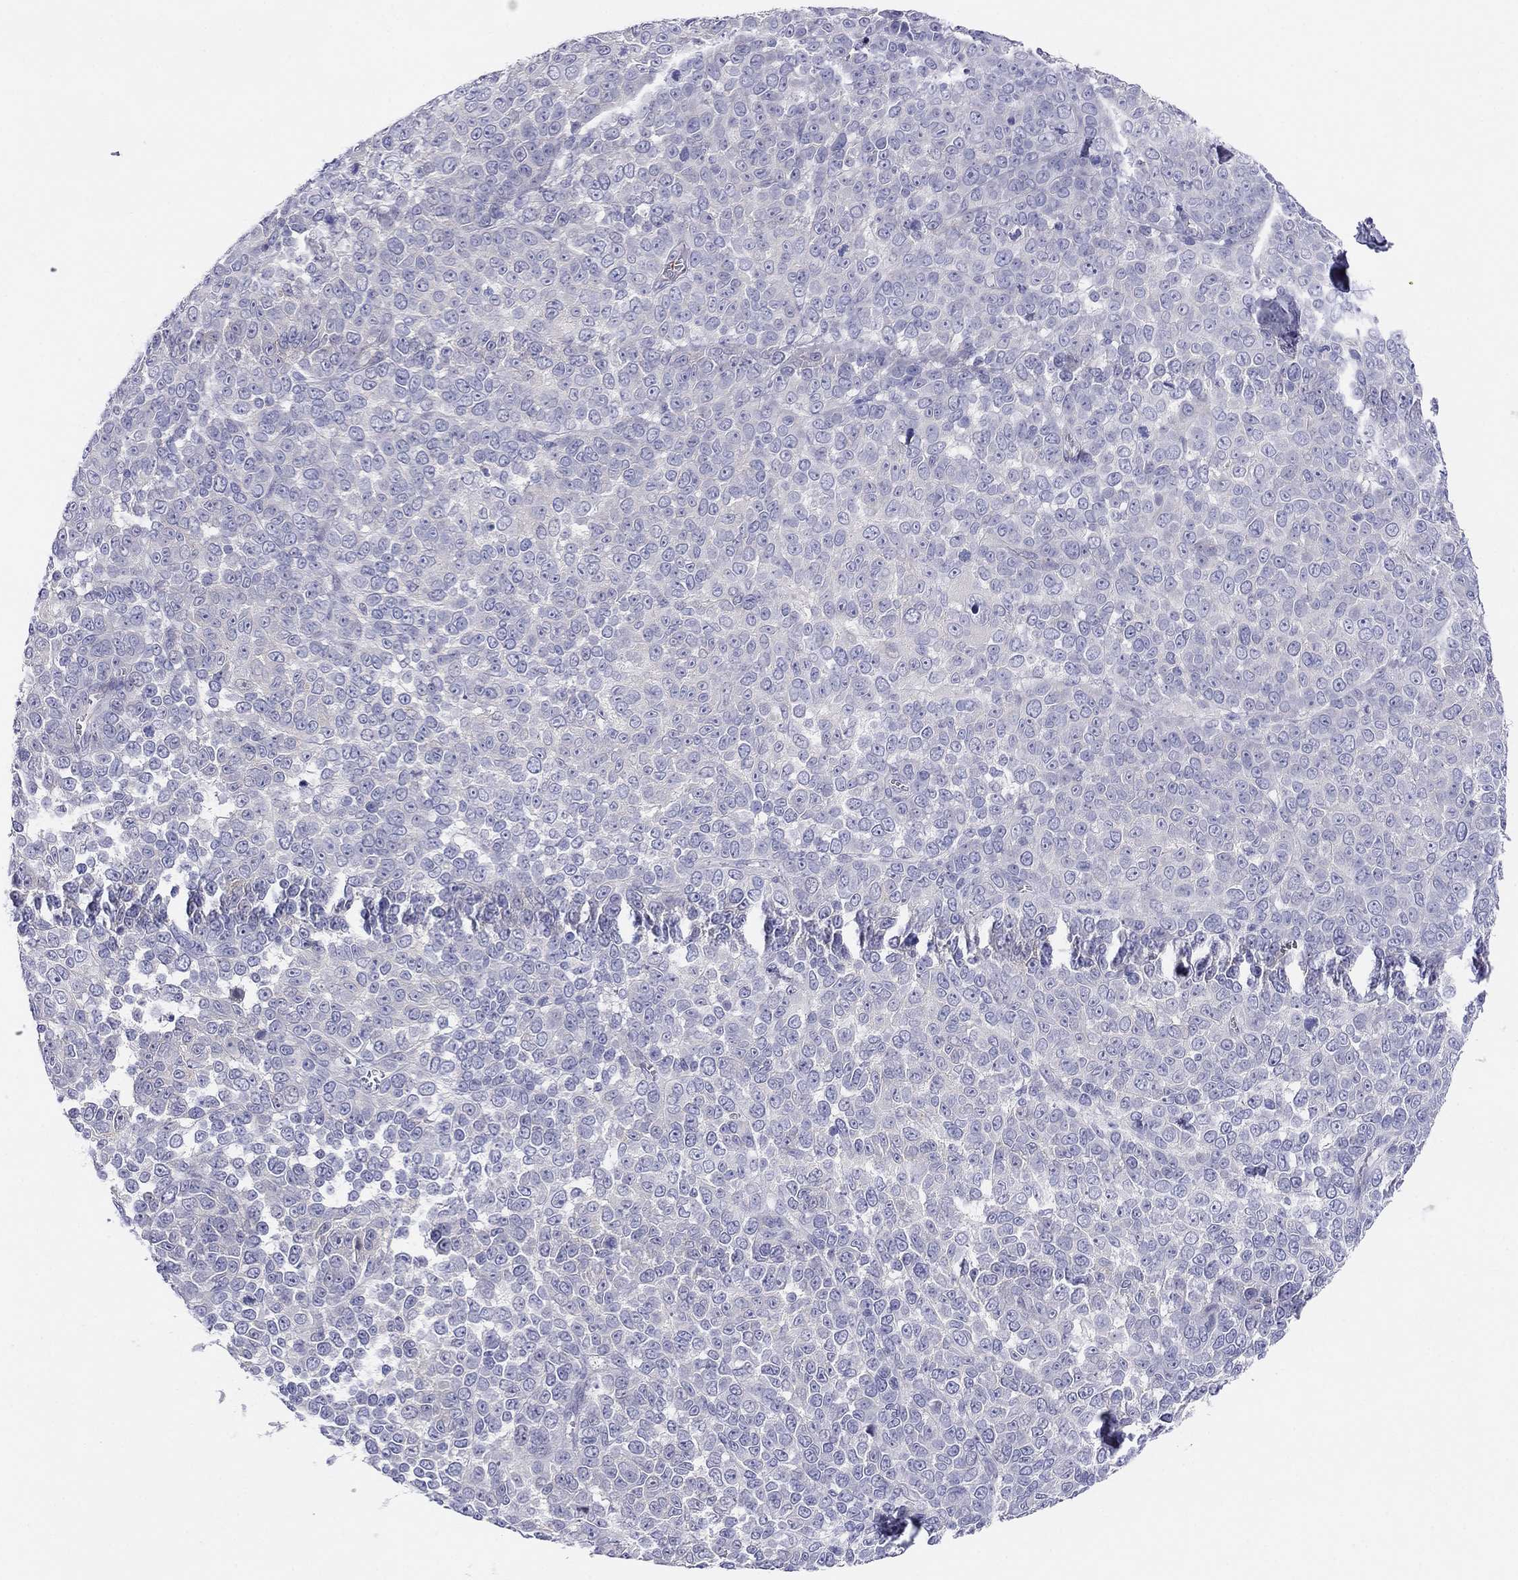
{"staining": {"intensity": "negative", "quantity": "none", "location": "none"}, "tissue": "melanoma", "cell_type": "Tumor cells", "image_type": "cancer", "snomed": [{"axis": "morphology", "description": "Malignant melanoma, NOS"}, {"axis": "topography", "description": "Skin"}], "caption": "Tumor cells are negative for protein expression in human malignant melanoma.", "gene": "MGAT4C", "patient": {"sex": "female", "age": 95}}